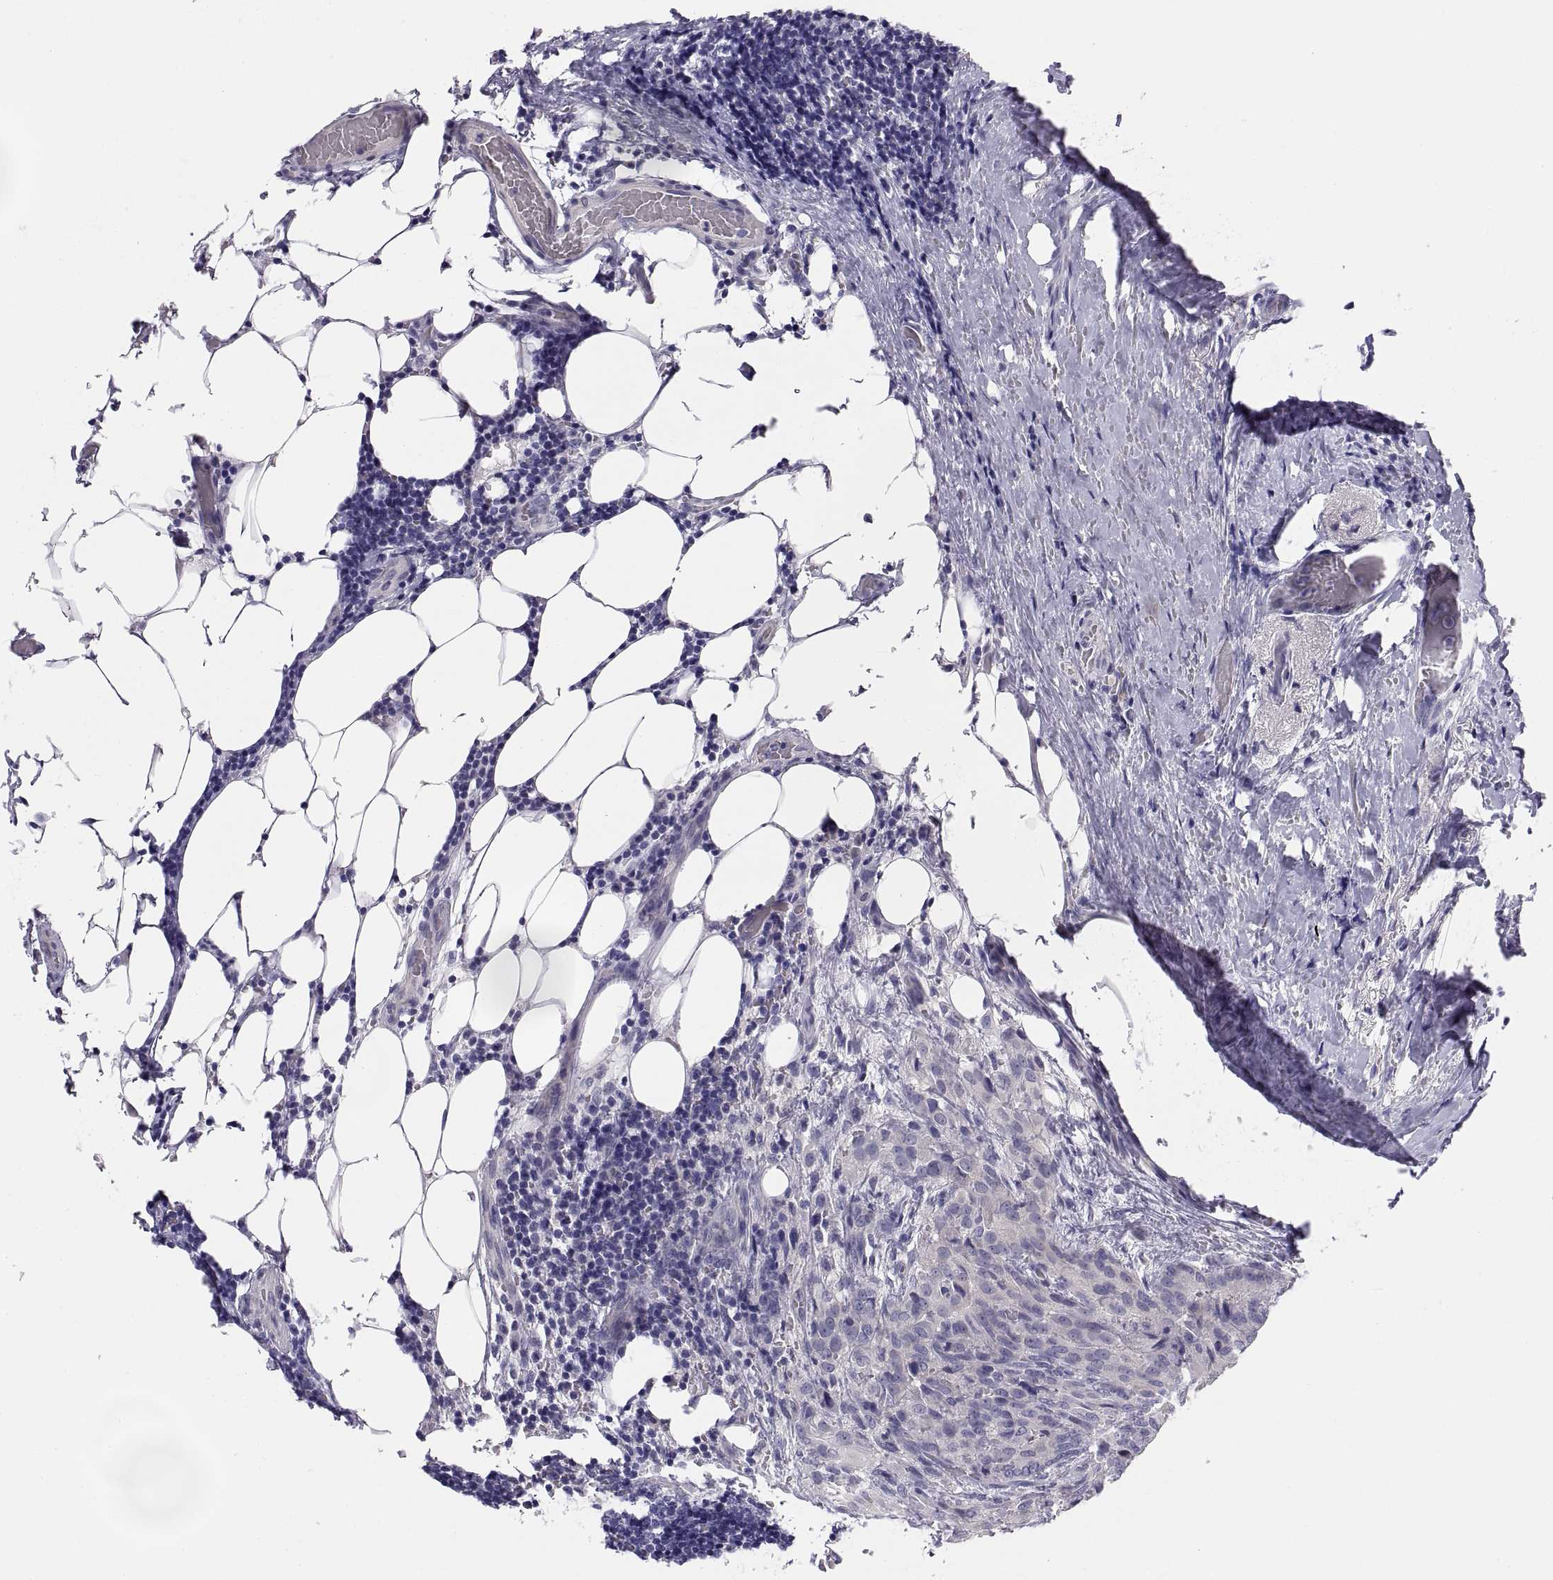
{"staining": {"intensity": "negative", "quantity": "none", "location": "none"}, "tissue": "thyroid cancer", "cell_type": "Tumor cells", "image_type": "cancer", "snomed": [{"axis": "morphology", "description": "Papillary adenocarcinoma, NOS"}, {"axis": "topography", "description": "Thyroid gland"}], "caption": "A high-resolution image shows IHC staining of thyroid cancer (papillary adenocarcinoma), which displays no significant staining in tumor cells.", "gene": "STRC", "patient": {"sex": "male", "age": 61}}